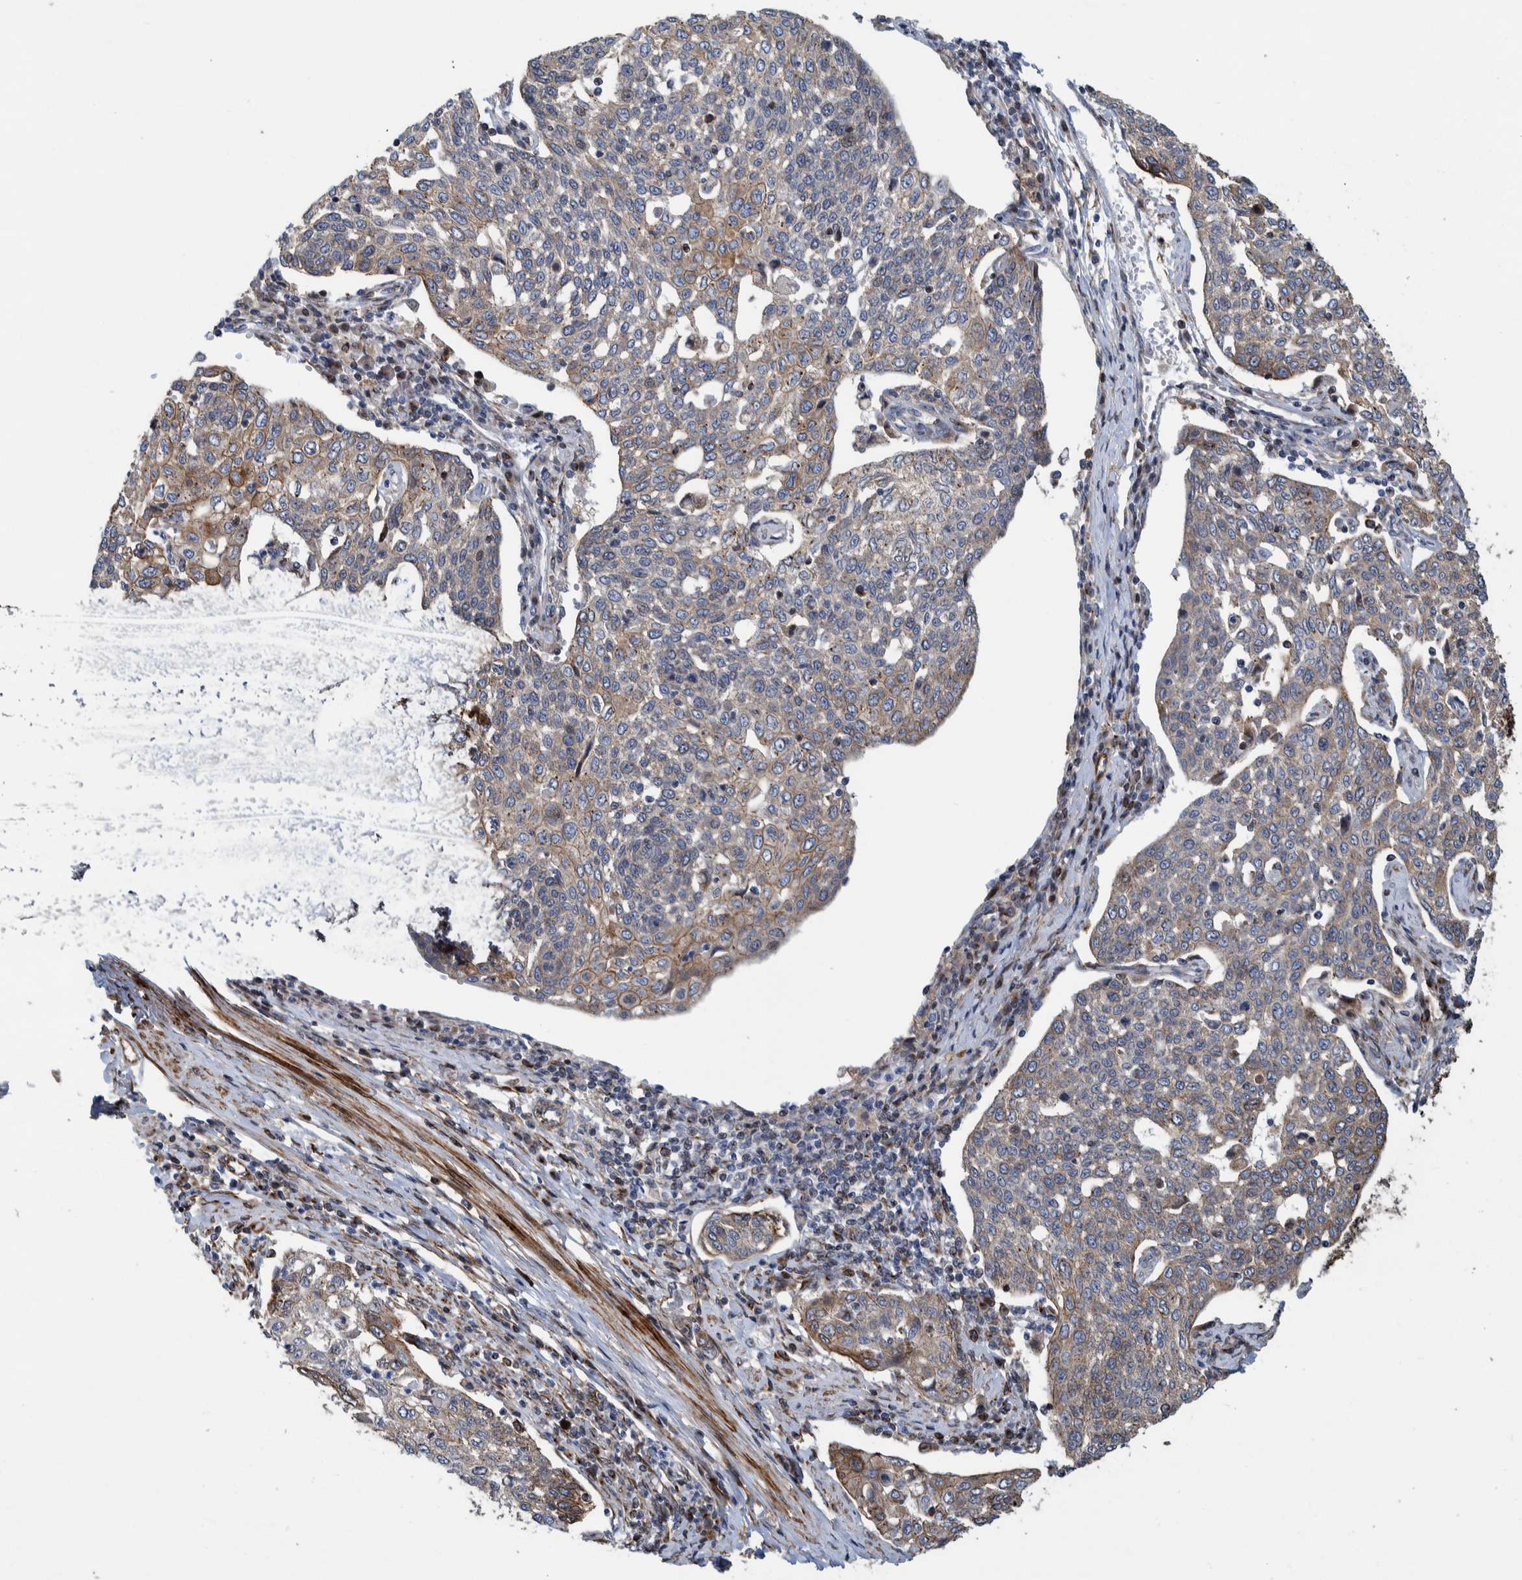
{"staining": {"intensity": "weak", "quantity": "25%-75%", "location": "cytoplasmic/membranous"}, "tissue": "cervical cancer", "cell_type": "Tumor cells", "image_type": "cancer", "snomed": [{"axis": "morphology", "description": "Squamous cell carcinoma, NOS"}, {"axis": "topography", "description": "Cervix"}], "caption": "A low amount of weak cytoplasmic/membranous expression is appreciated in approximately 25%-75% of tumor cells in cervical cancer tissue.", "gene": "CCDC57", "patient": {"sex": "female", "age": 34}}